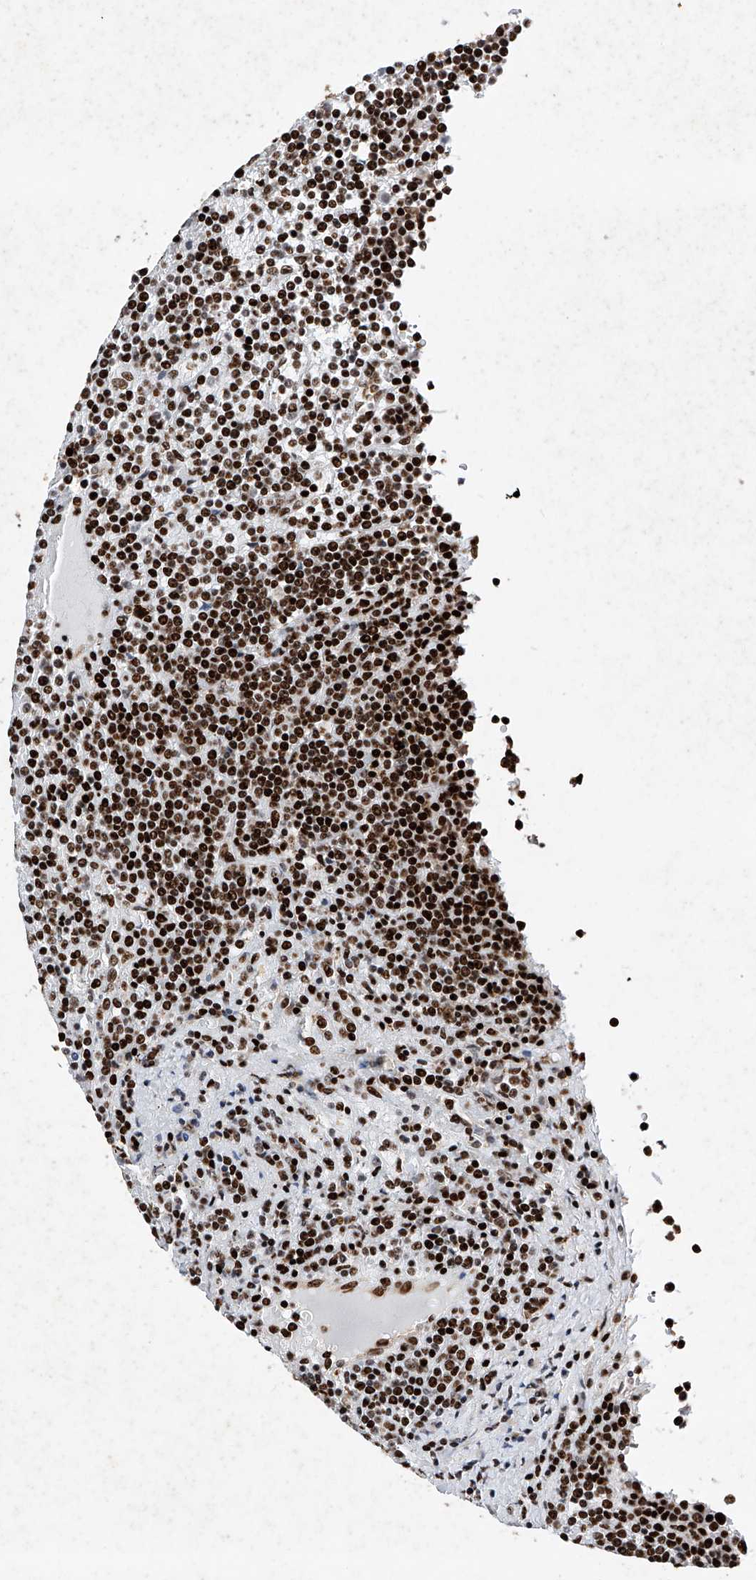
{"staining": {"intensity": "strong", "quantity": ">75%", "location": "nuclear"}, "tissue": "lymphoma", "cell_type": "Tumor cells", "image_type": "cancer", "snomed": [{"axis": "morphology", "description": "Malignant lymphoma, non-Hodgkin's type, Low grade"}, {"axis": "topography", "description": "Spleen"}], "caption": "Immunohistochemical staining of low-grade malignant lymphoma, non-Hodgkin's type reveals high levels of strong nuclear protein expression in approximately >75% of tumor cells. (Stains: DAB in brown, nuclei in blue, Microscopy: brightfield microscopy at high magnification).", "gene": "SRSF6", "patient": {"sex": "female", "age": 19}}